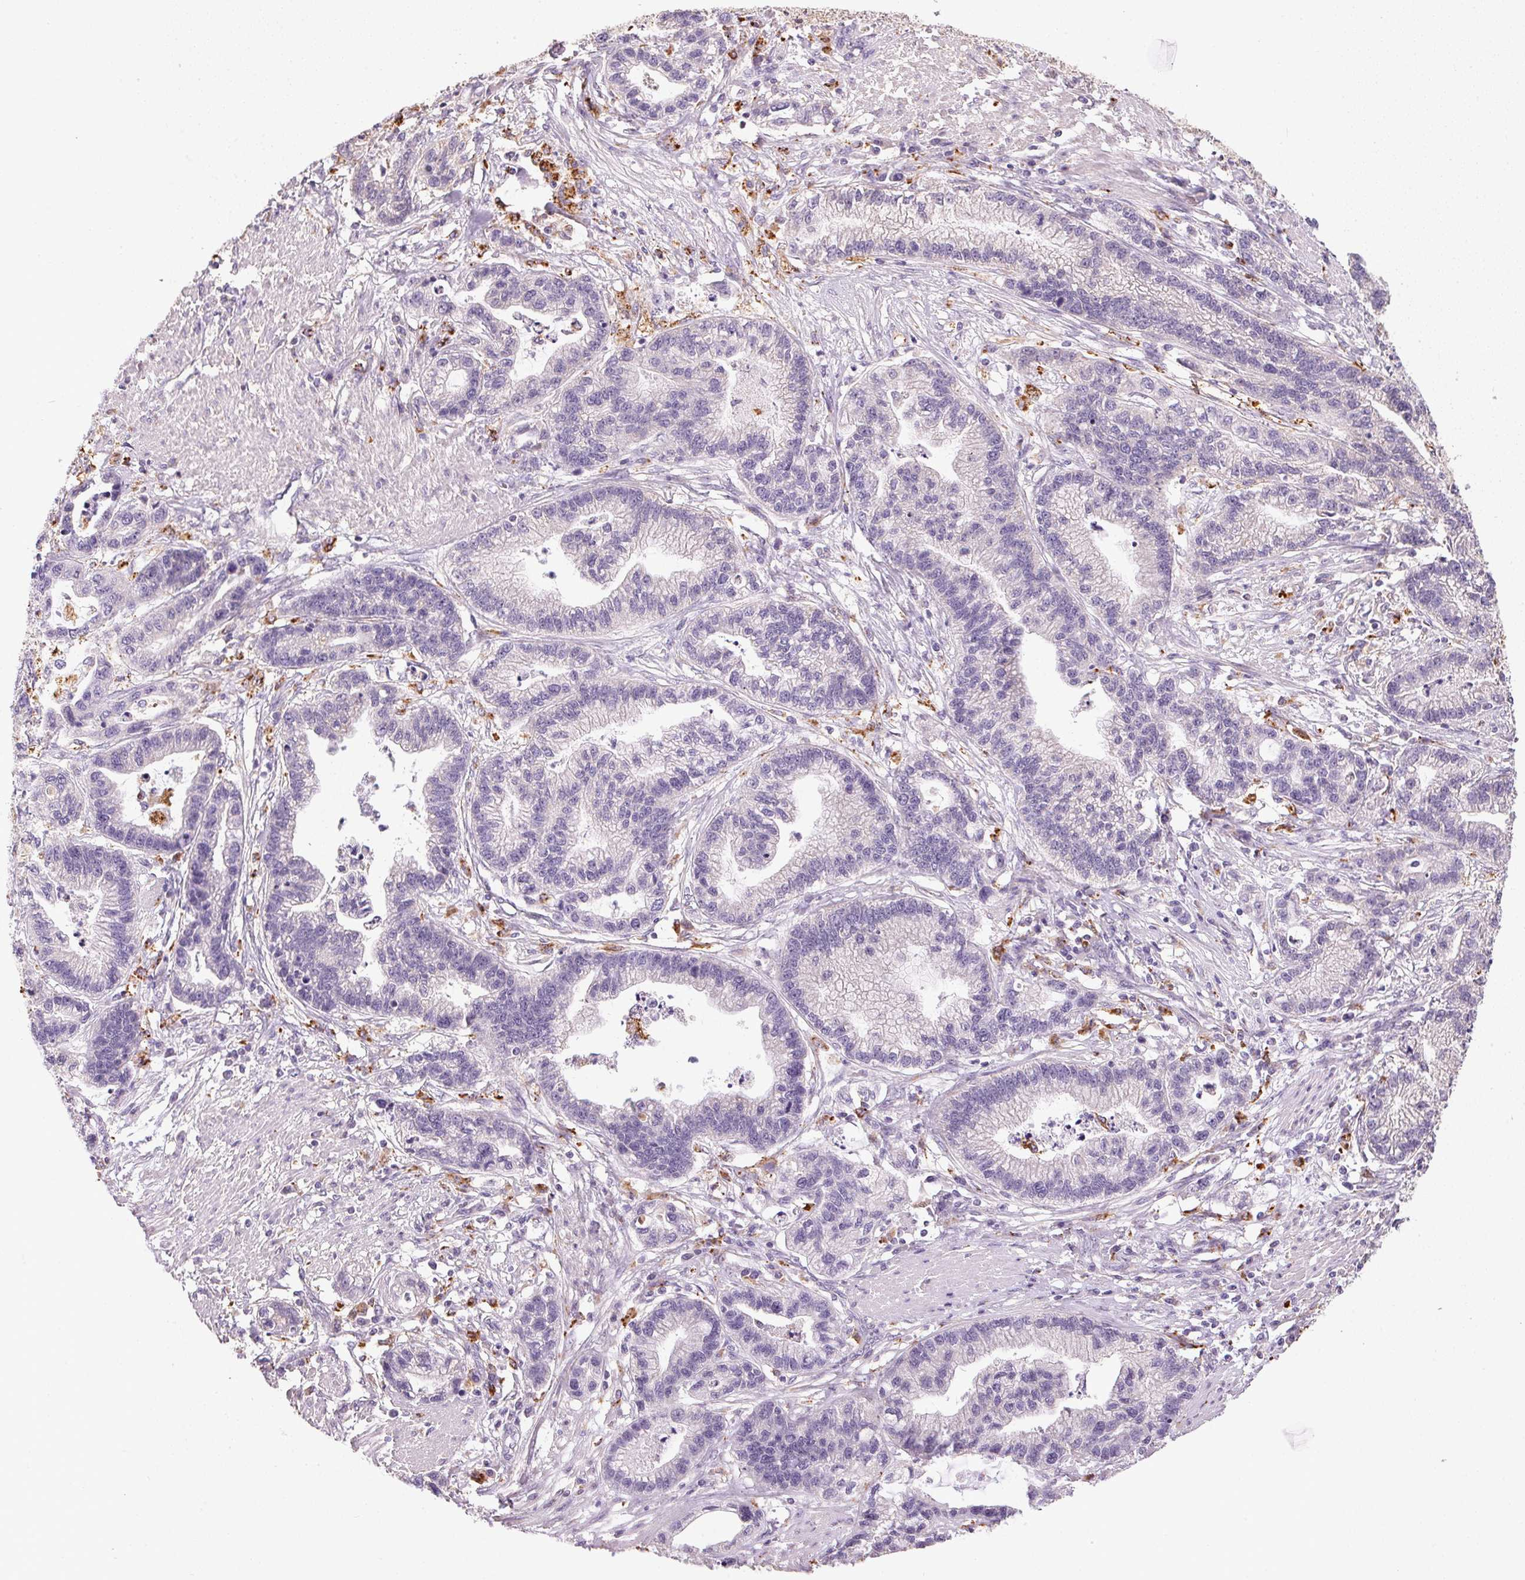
{"staining": {"intensity": "negative", "quantity": "none", "location": "none"}, "tissue": "stomach cancer", "cell_type": "Tumor cells", "image_type": "cancer", "snomed": [{"axis": "morphology", "description": "Adenocarcinoma, NOS"}, {"axis": "topography", "description": "Stomach"}], "caption": "Human adenocarcinoma (stomach) stained for a protein using immunohistochemistry shows no expression in tumor cells.", "gene": "ADH5", "patient": {"sex": "male", "age": 83}}